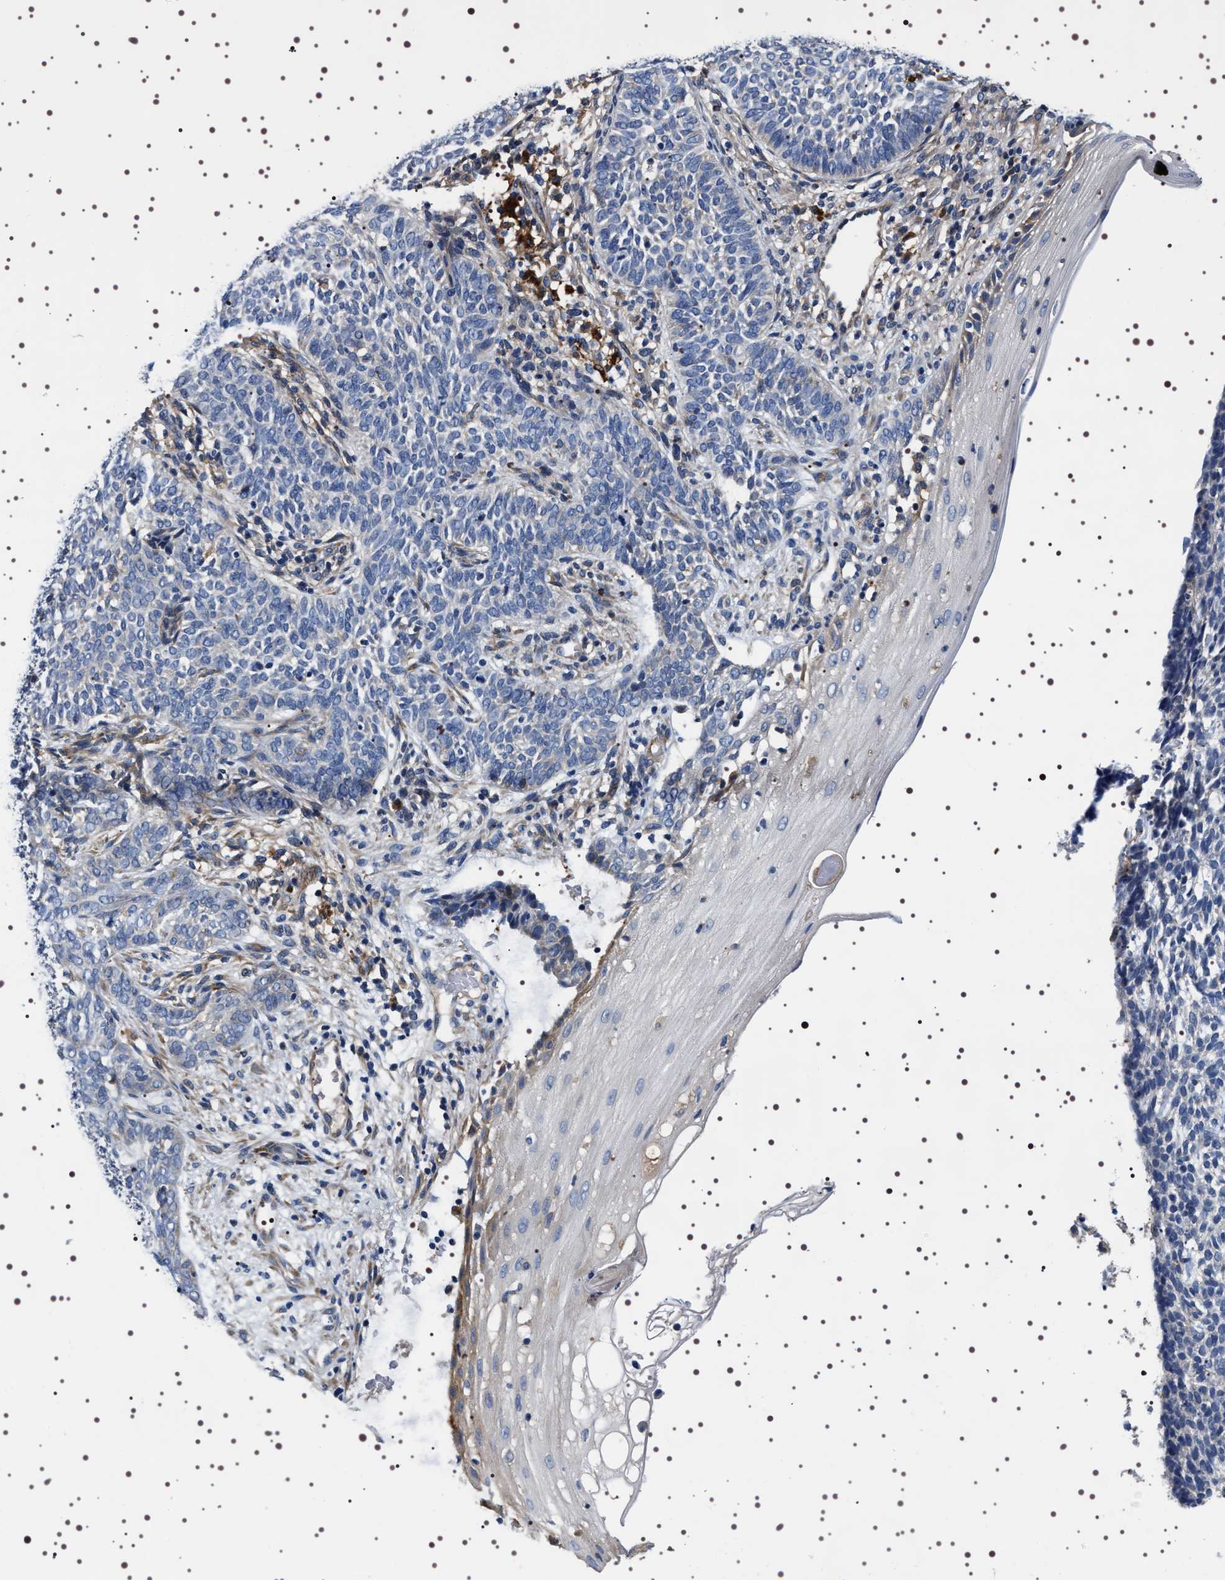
{"staining": {"intensity": "negative", "quantity": "none", "location": "none"}, "tissue": "skin cancer", "cell_type": "Tumor cells", "image_type": "cancer", "snomed": [{"axis": "morphology", "description": "Basal cell carcinoma"}, {"axis": "topography", "description": "Skin"}], "caption": "The image exhibits no significant staining in tumor cells of skin basal cell carcinoma.", "gene": "ALPL", "patient": {"sex": "male", "age": 87}}